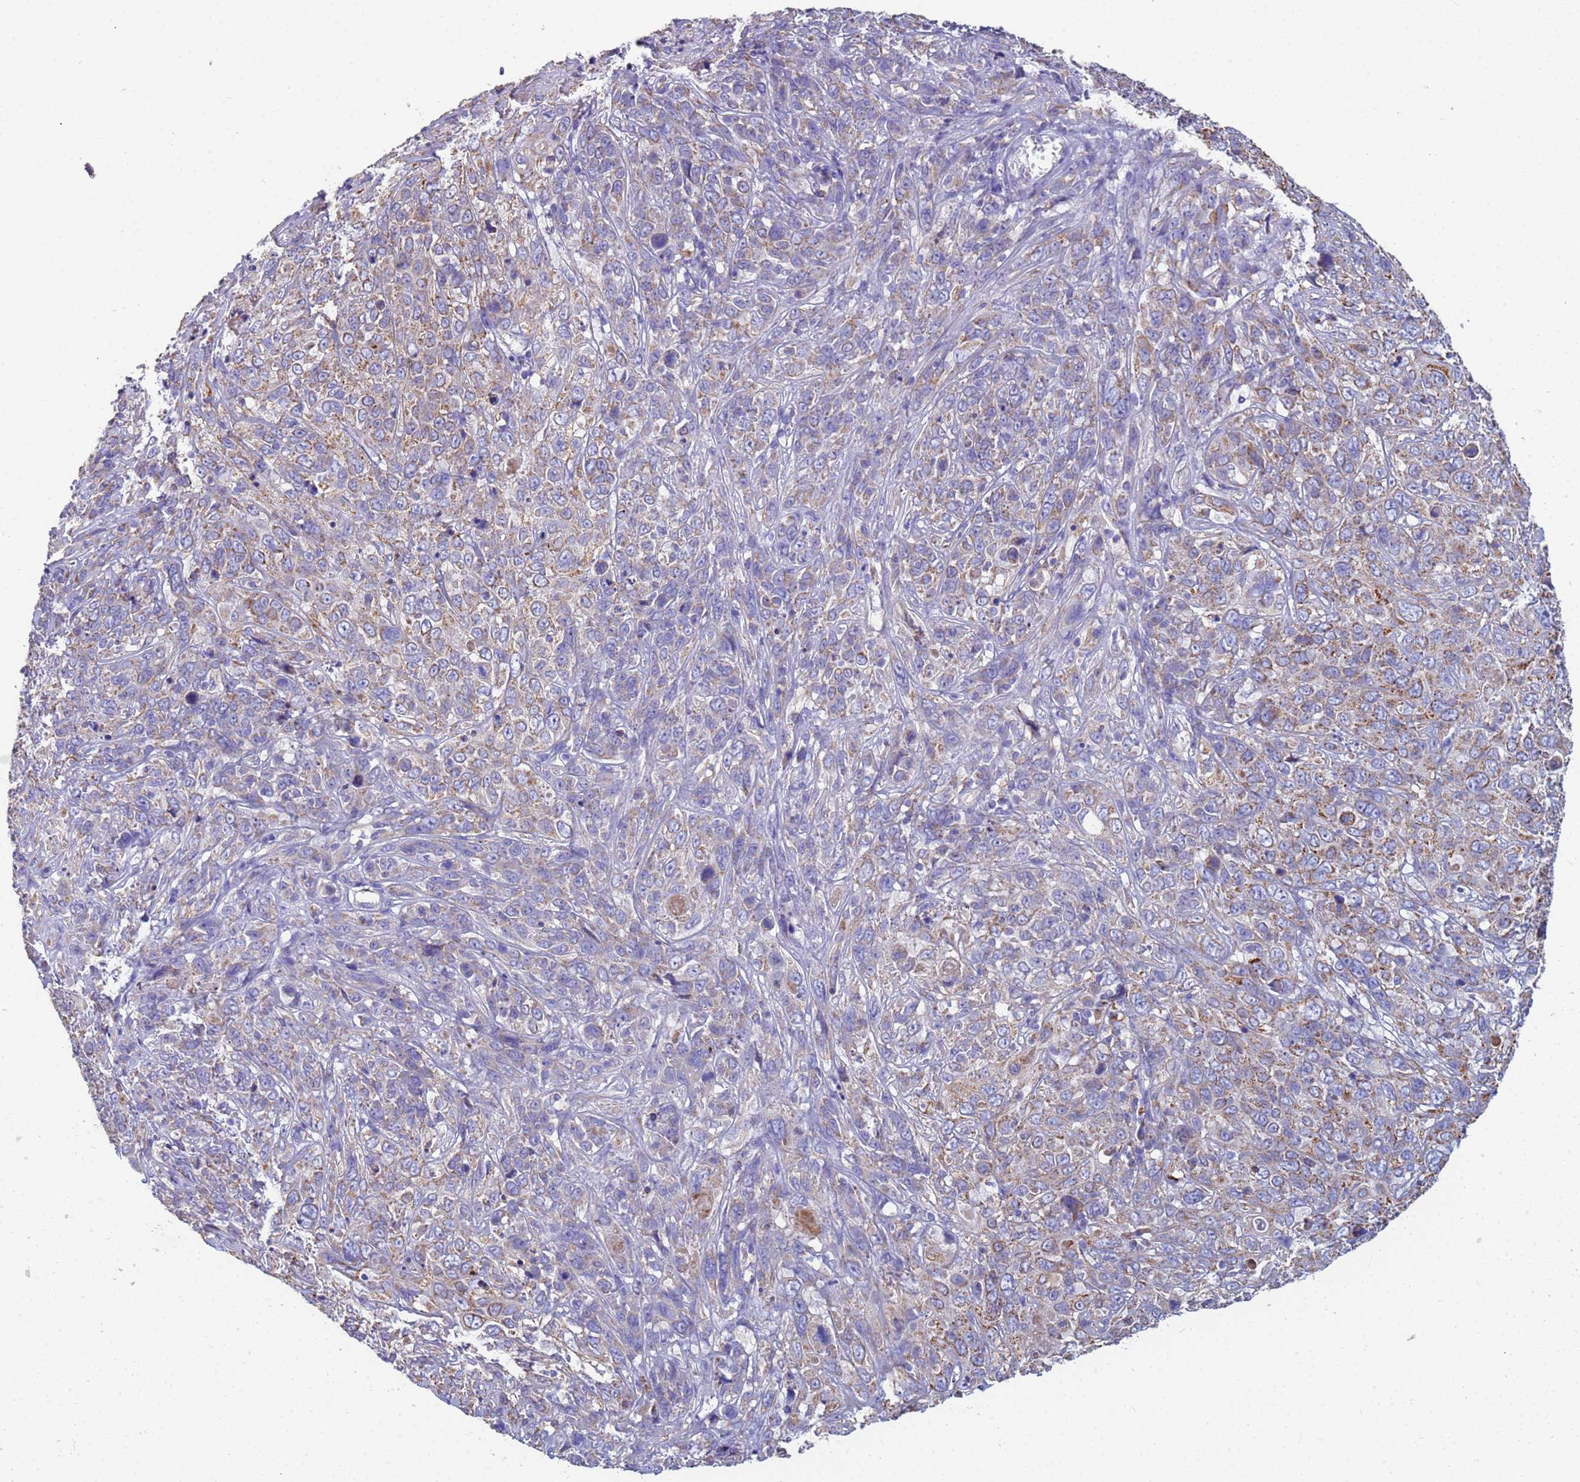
{"staining": {"intensity": "weak", "quantity": "25%-75%", "location": "cytoplasmic/membranous"}, "tissue": "cervical cancer", "cell_type": "Tumor cells", "image_type": "cancer", "snomed": [{"axis": "morphology", "description": "Squamous cell carcinoma, NOS"}, {"axis": "topography", "description": "Cervix"}], "caption": "Weak cytoplasmic/membranous staining is present in about 25%-75% of tumor cells in cervical cancer (squamous cell carcinoma). (DAB (3,3'-diaminobenzidine) IHC with brightfield microscopy, high magnification).", "gene": "UQCRH", "patient": {"sex": "female", "age": 46}}